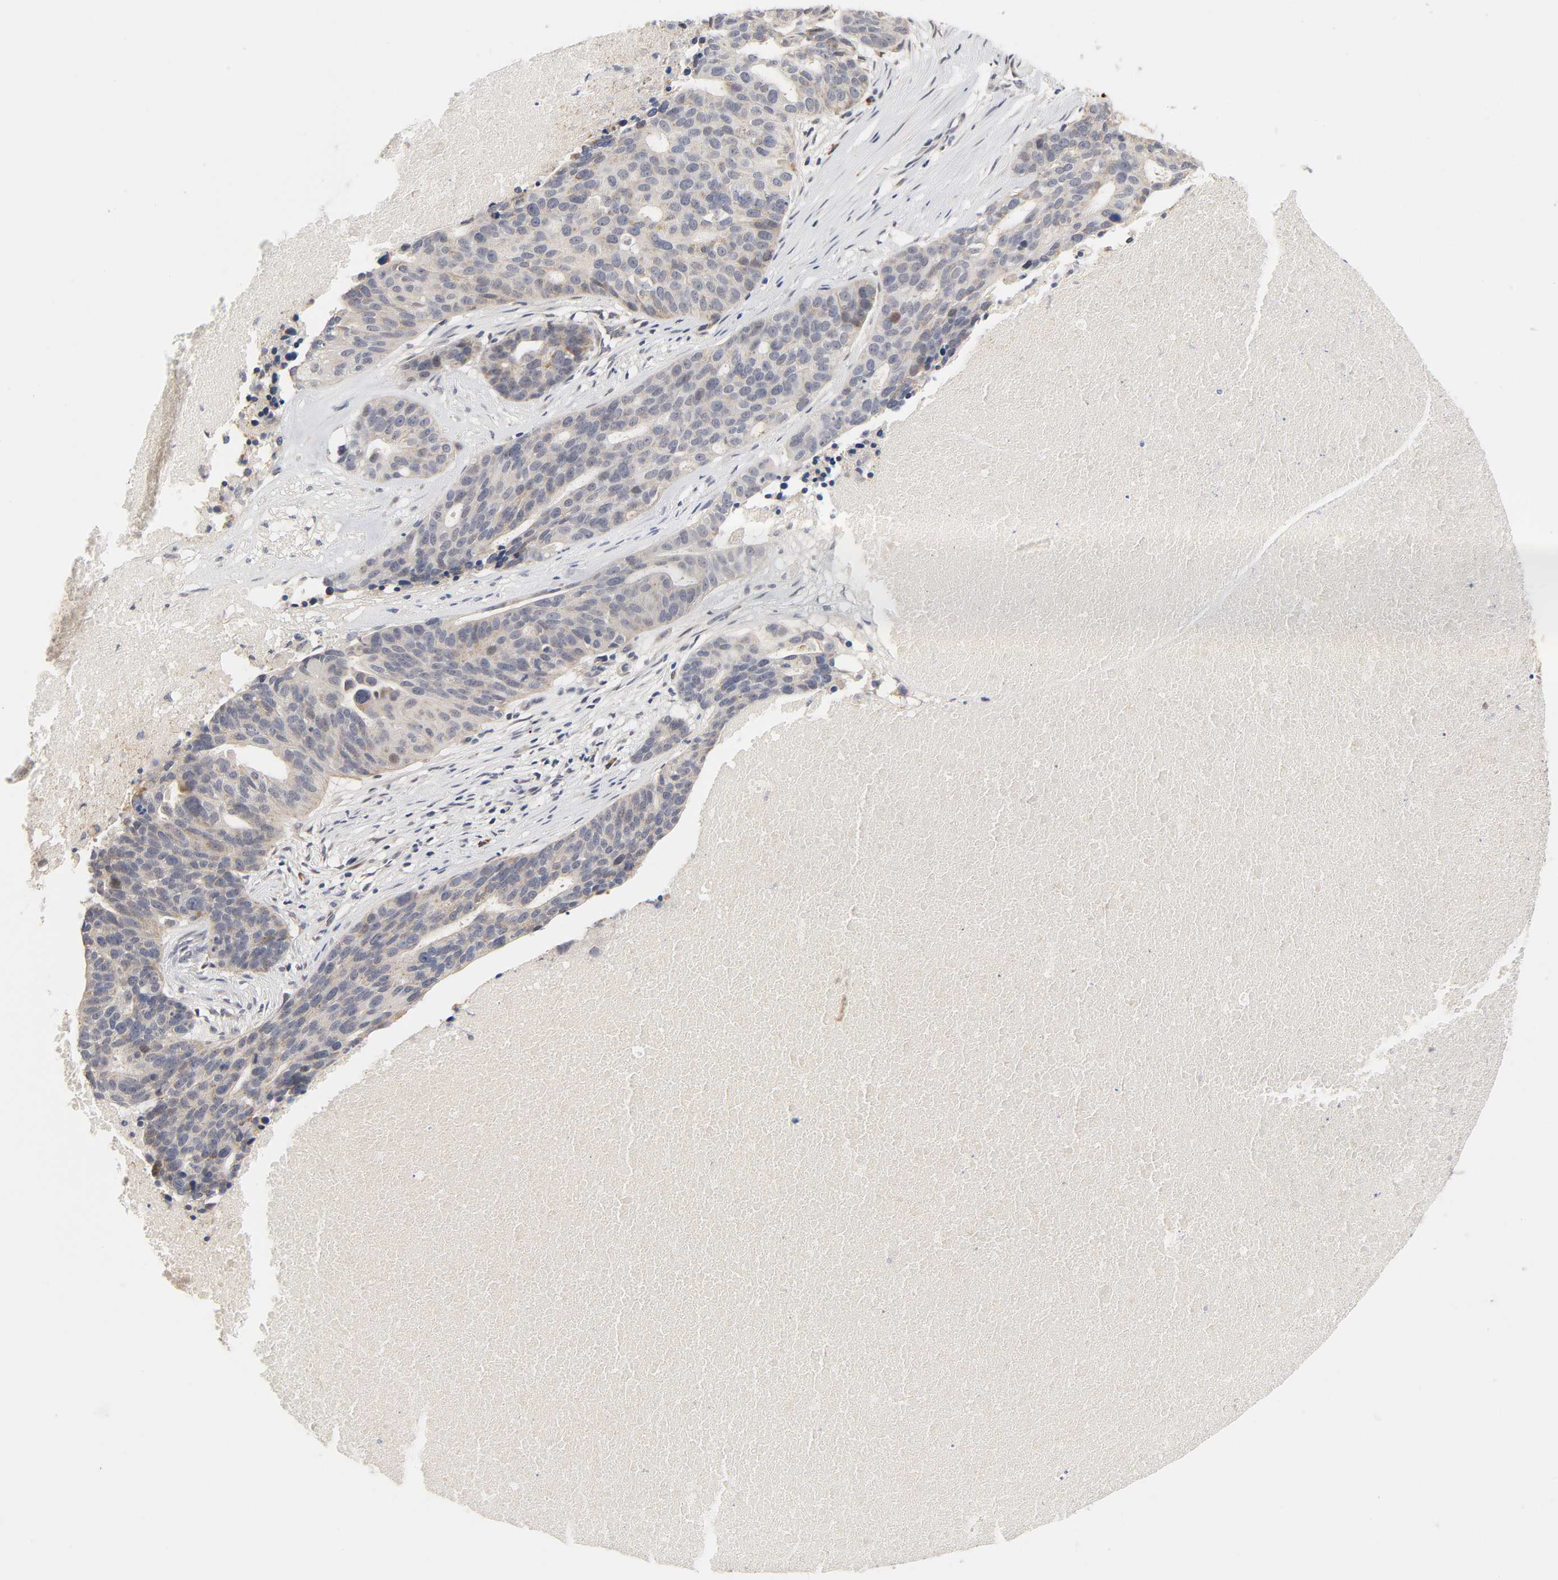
{"staining": {"intensity": "moderate", "quantity": "<25%", "location": "cytoplasmic/membranous"}, "tissue": "ovarian cancer", "cell_type": "Tumor cells", "image_type": "cancer", "snomed": [{"axis": "morphology", "description": "Cystadenocarcinoma, serous, NOS"}, {"axis": "topography", "description": "Ovary"}], "caption": "This histopathology image displays ovarian serous cystadenocarcinoma stained with immunohistochemistry to label a protein in brown. The cytoplasmic/membranous of tumor cells show moderate positivity for the protein. Nuclei are counter-stained blue.", "gene": "GSTZ1", "patient": {"sex": "female", "age": 59}}